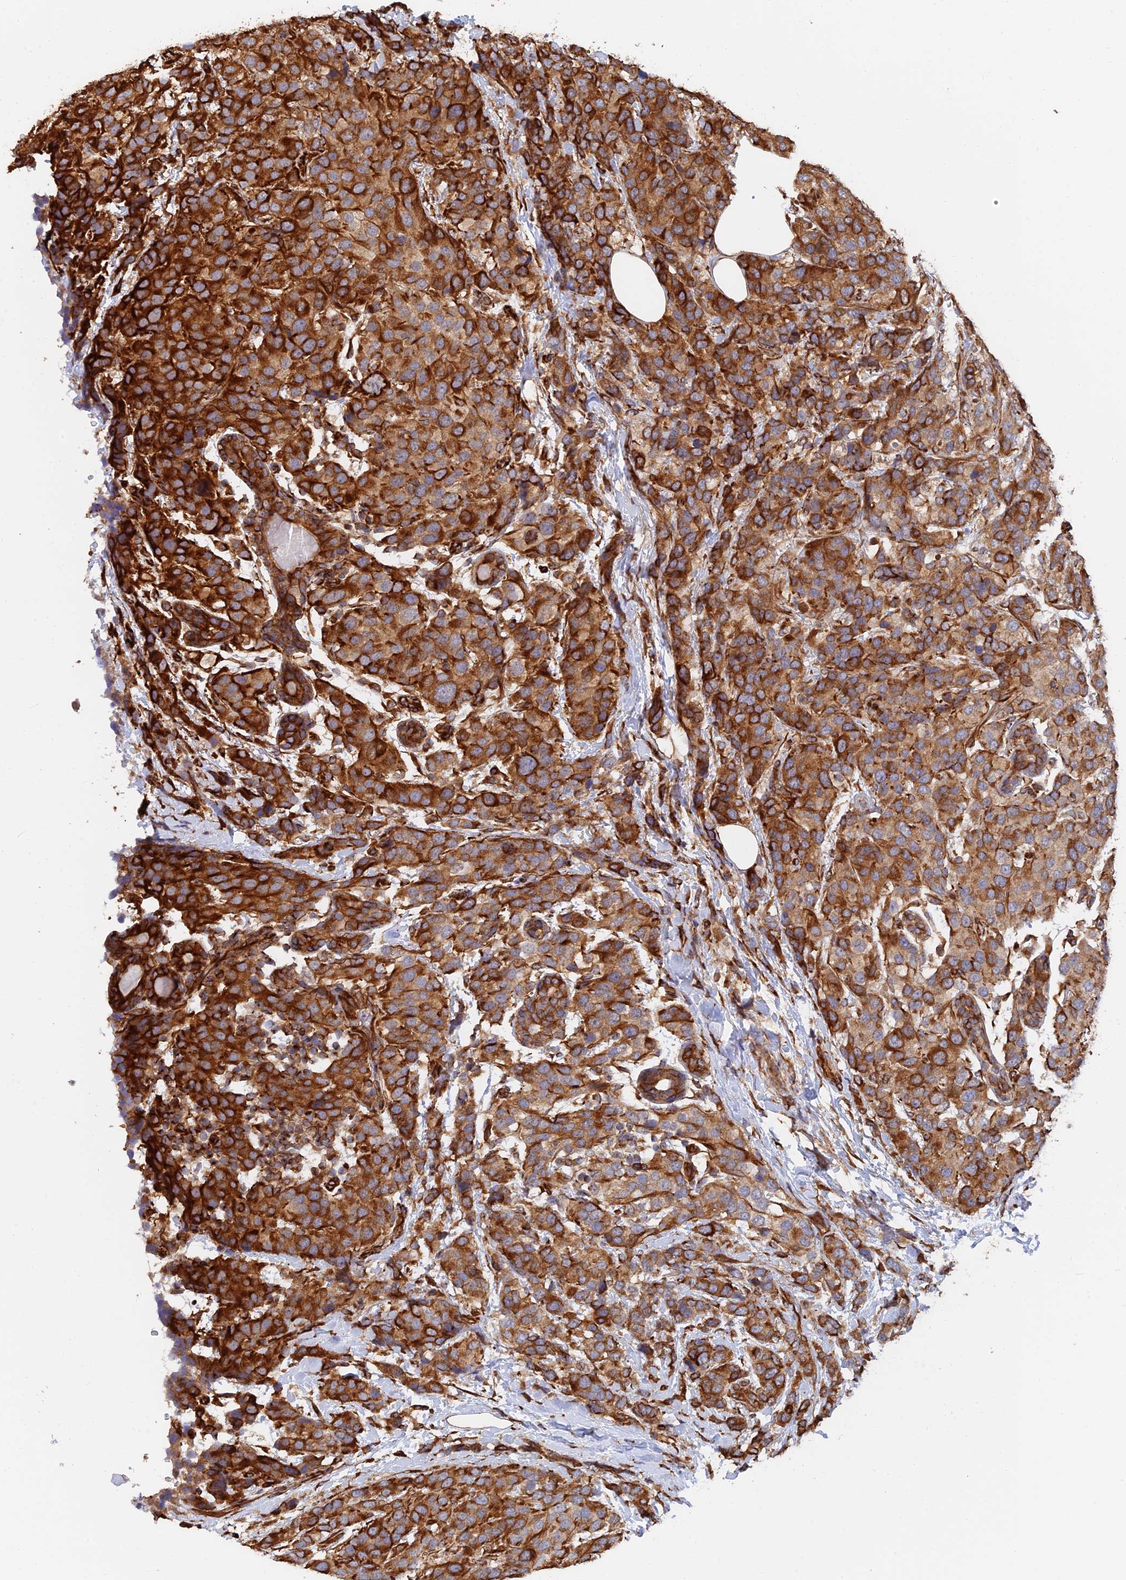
{"staining": {"intensity": "strong", "quantity": "25%-75%", "location": "cytoplasmic/membranous"}, "tissue": "breast cancer", "cell_type": "Tumor cells", "image_type": "cancer", "snomed": [{"axis": "morphology", "description": "Lobular carcinoma"}, {"axis": "topography", "description": "Breast"}], "caption": "Protein staining of breast lobular carcinoma tissue displays strong cytoplasmic/membranous expression in approximately 25%-75% of tumor cells.", "gene": "WBP11", "patient": {"sex": "female", "age": 59}}